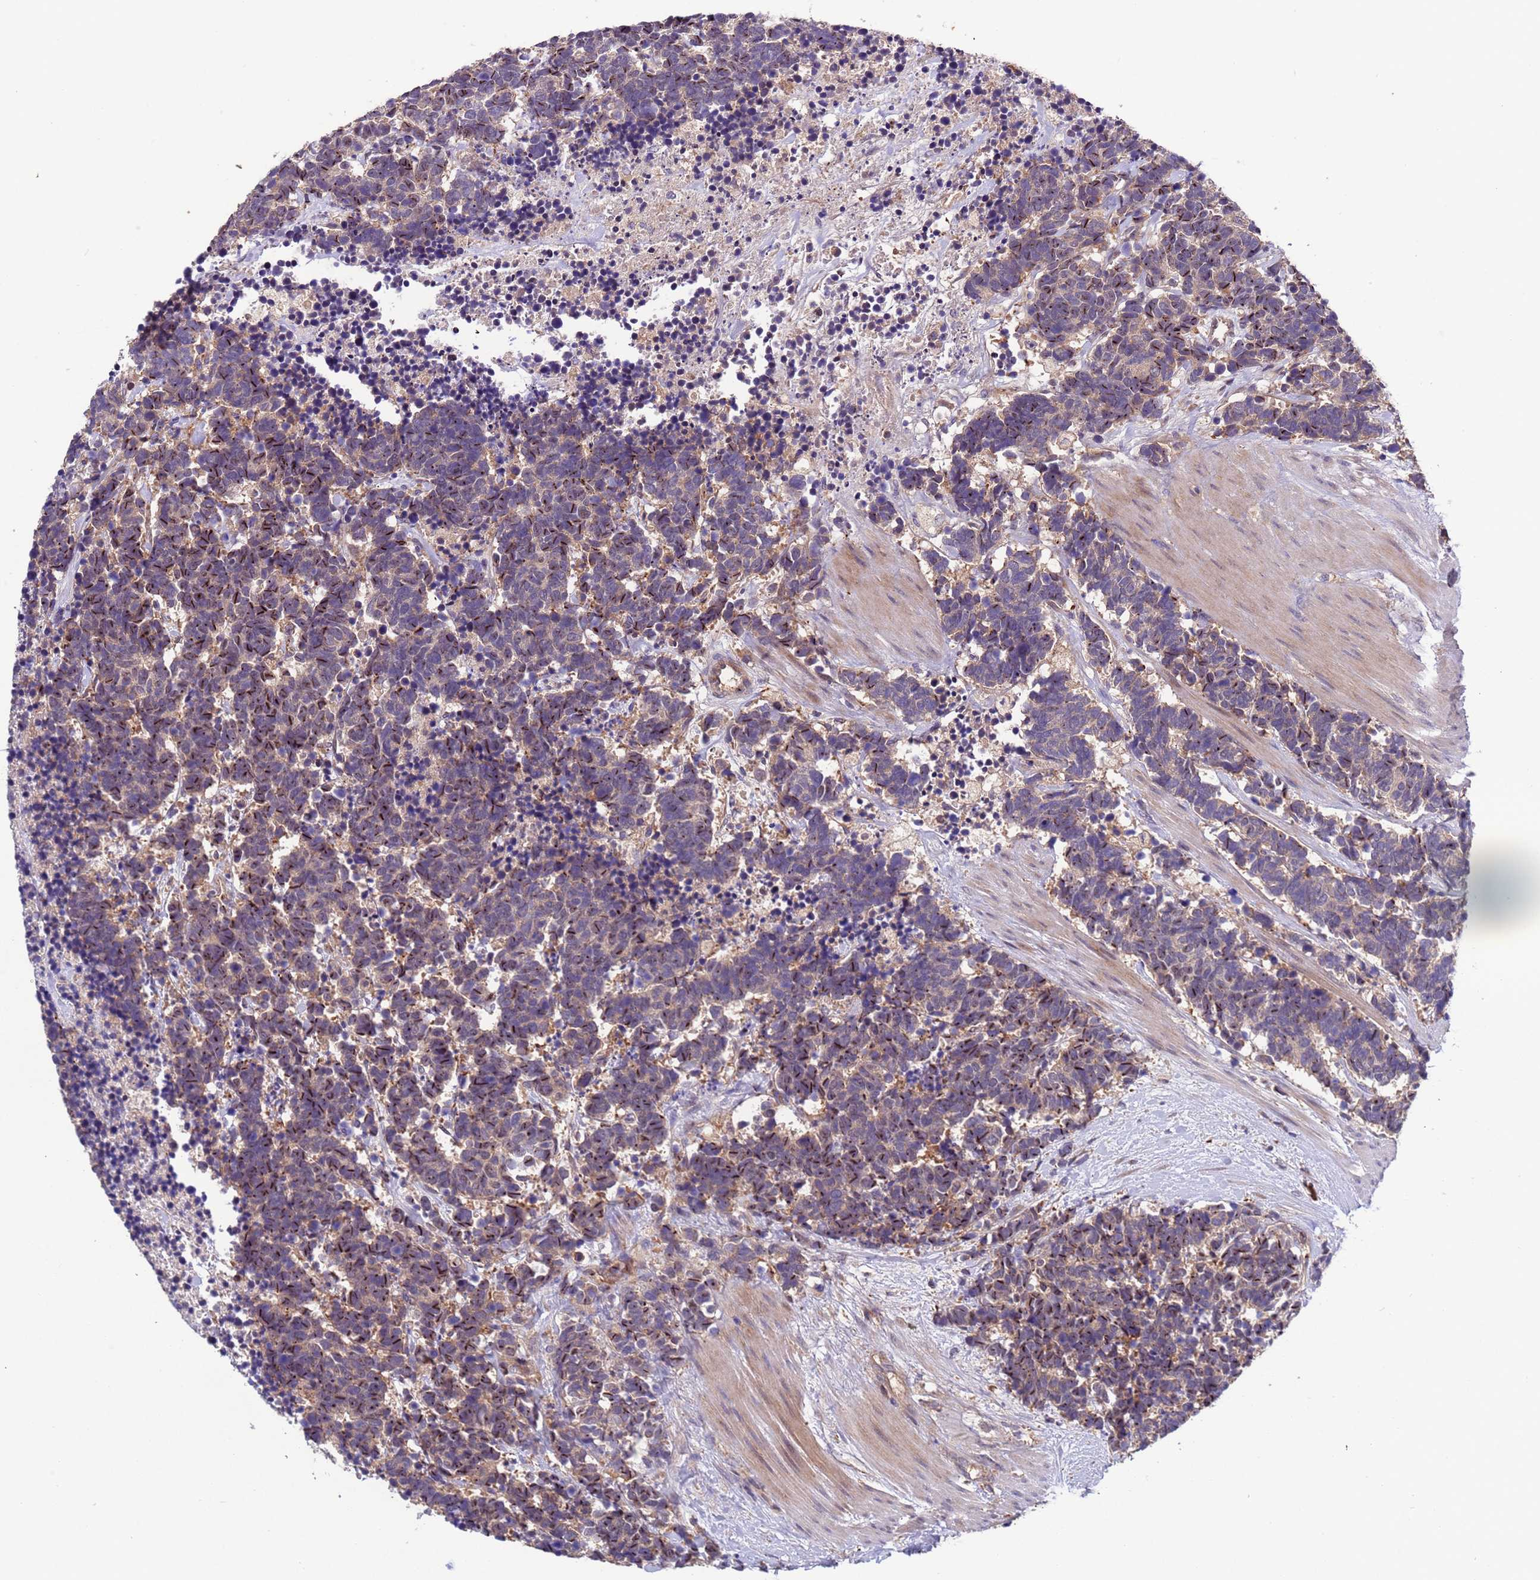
{"staining": {"intensity": "moderate", "quantity": "25%-75%", "location": "cytoplasmic/membranous"}, "tissue": "carcinoid", "cell_type": "Tumor cells", "image_type": "cancer", "snomed": [{"axis": "morphology", "description": "Carcinoma, NOS"}, {"axis": "morphology", "description": "Carcinoid, malignant, NOS"}, {"axis": "topography", "description": "Prostate"}], "caption": "IHC image of neoplastic tissue: human carcinoid (malignant) stained using IHC reveals medium levels of moderate protein expression localized specifically in the cytoplasmic/membranous of tumor cells, appearing as a cytoplasmic/membranous brown color.", "gene": "PARP16", "patient": {"sex": "male", "age": 57}}